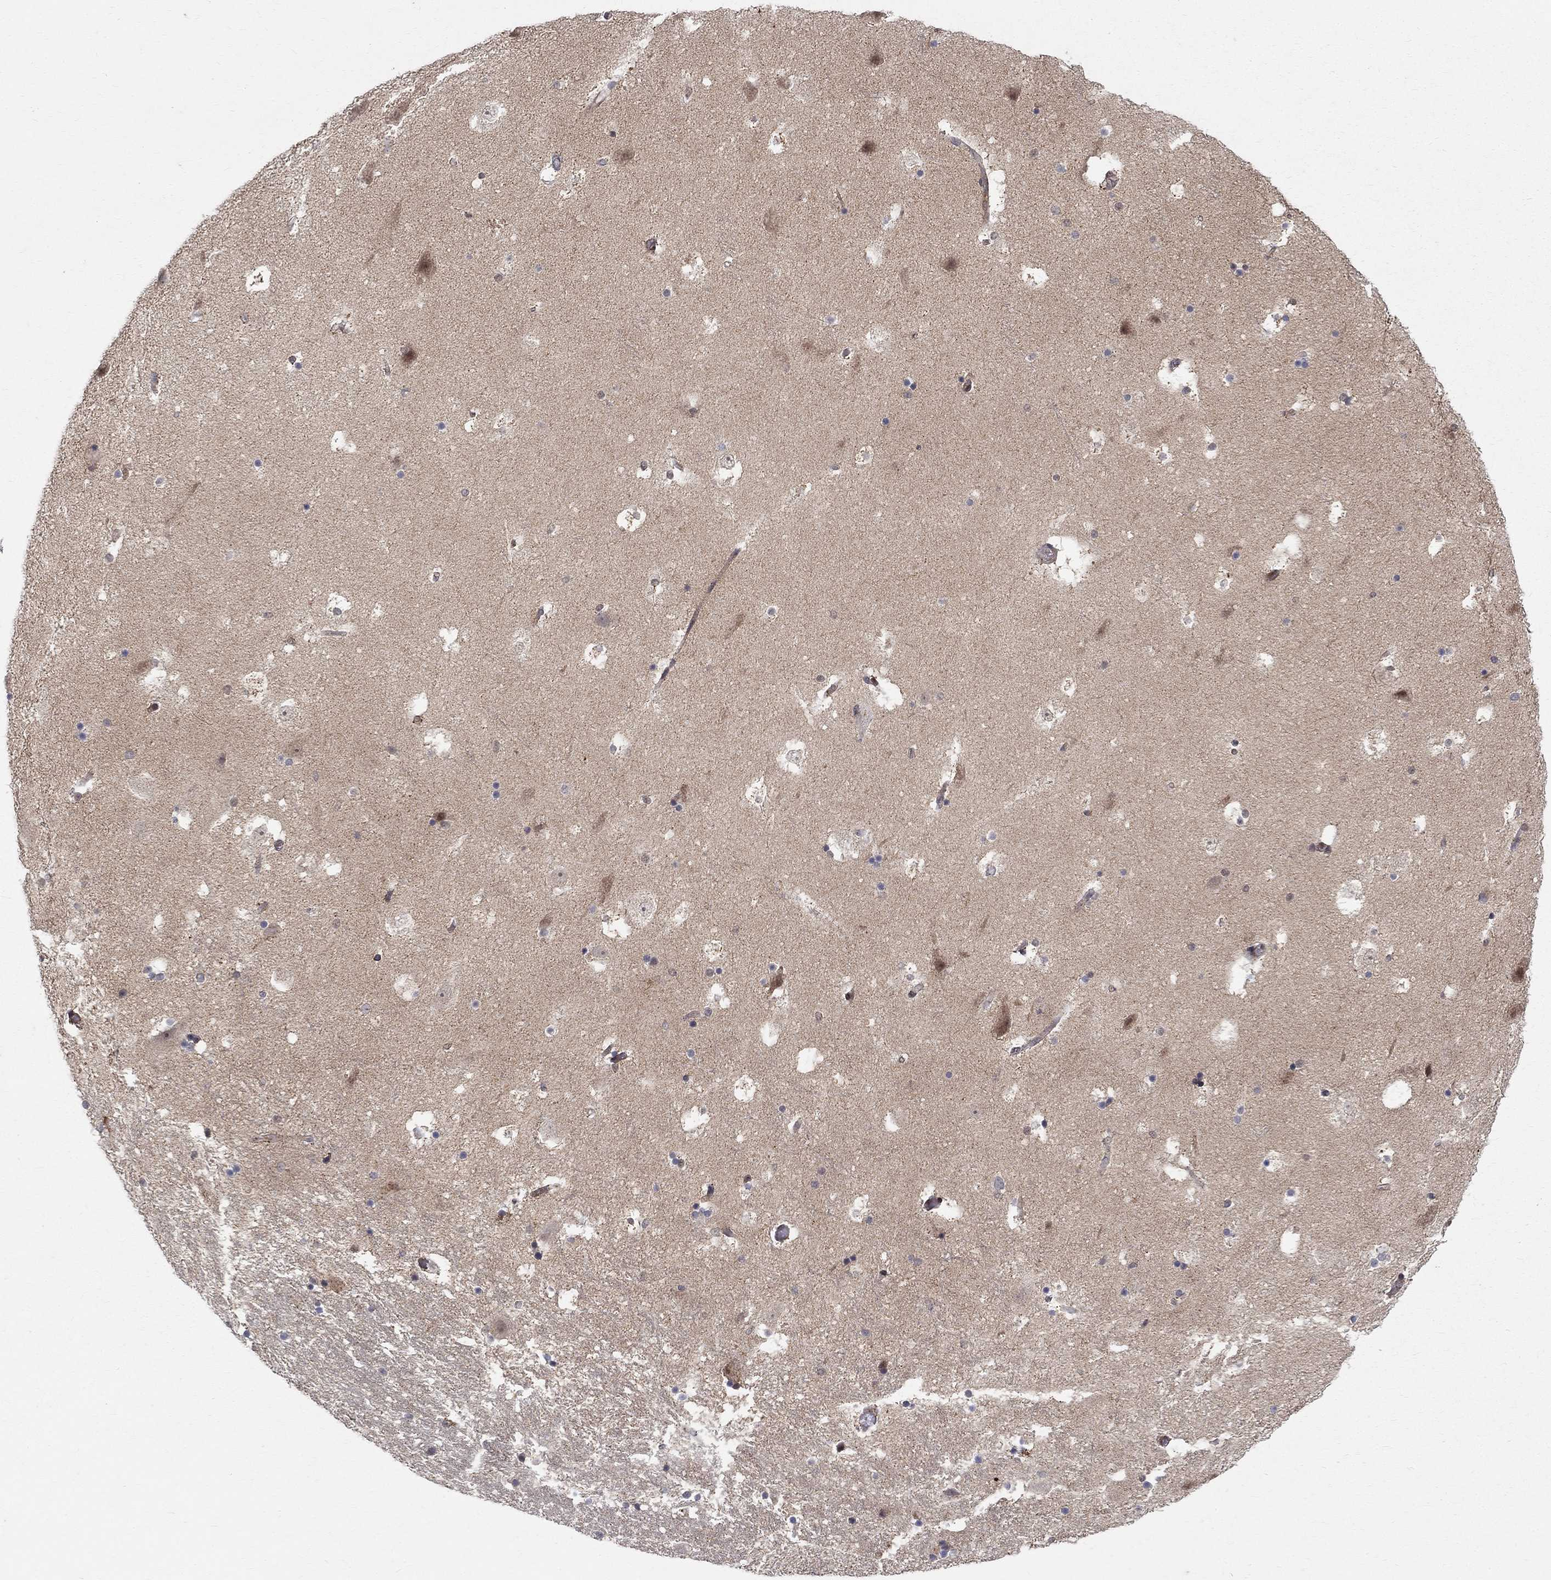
{"staining": {"intensity": "negative", "quantity": "none", "location": "none"}, "tissue": "hippocampus", "cell_type": "Glial cells", "image_type": "normal", "snomed": [{"axis": "morphology", "description": "Normal tissue, NOS"}, {"axis": "topography", "description": "Hippocampus"}], "caption": "Immunohistochemistry (IHC) of unremarkable human hippocampus reveals no expression in glial cells.", "gene": "WDR19", "patient": {"sex": "male", "age": 51}}